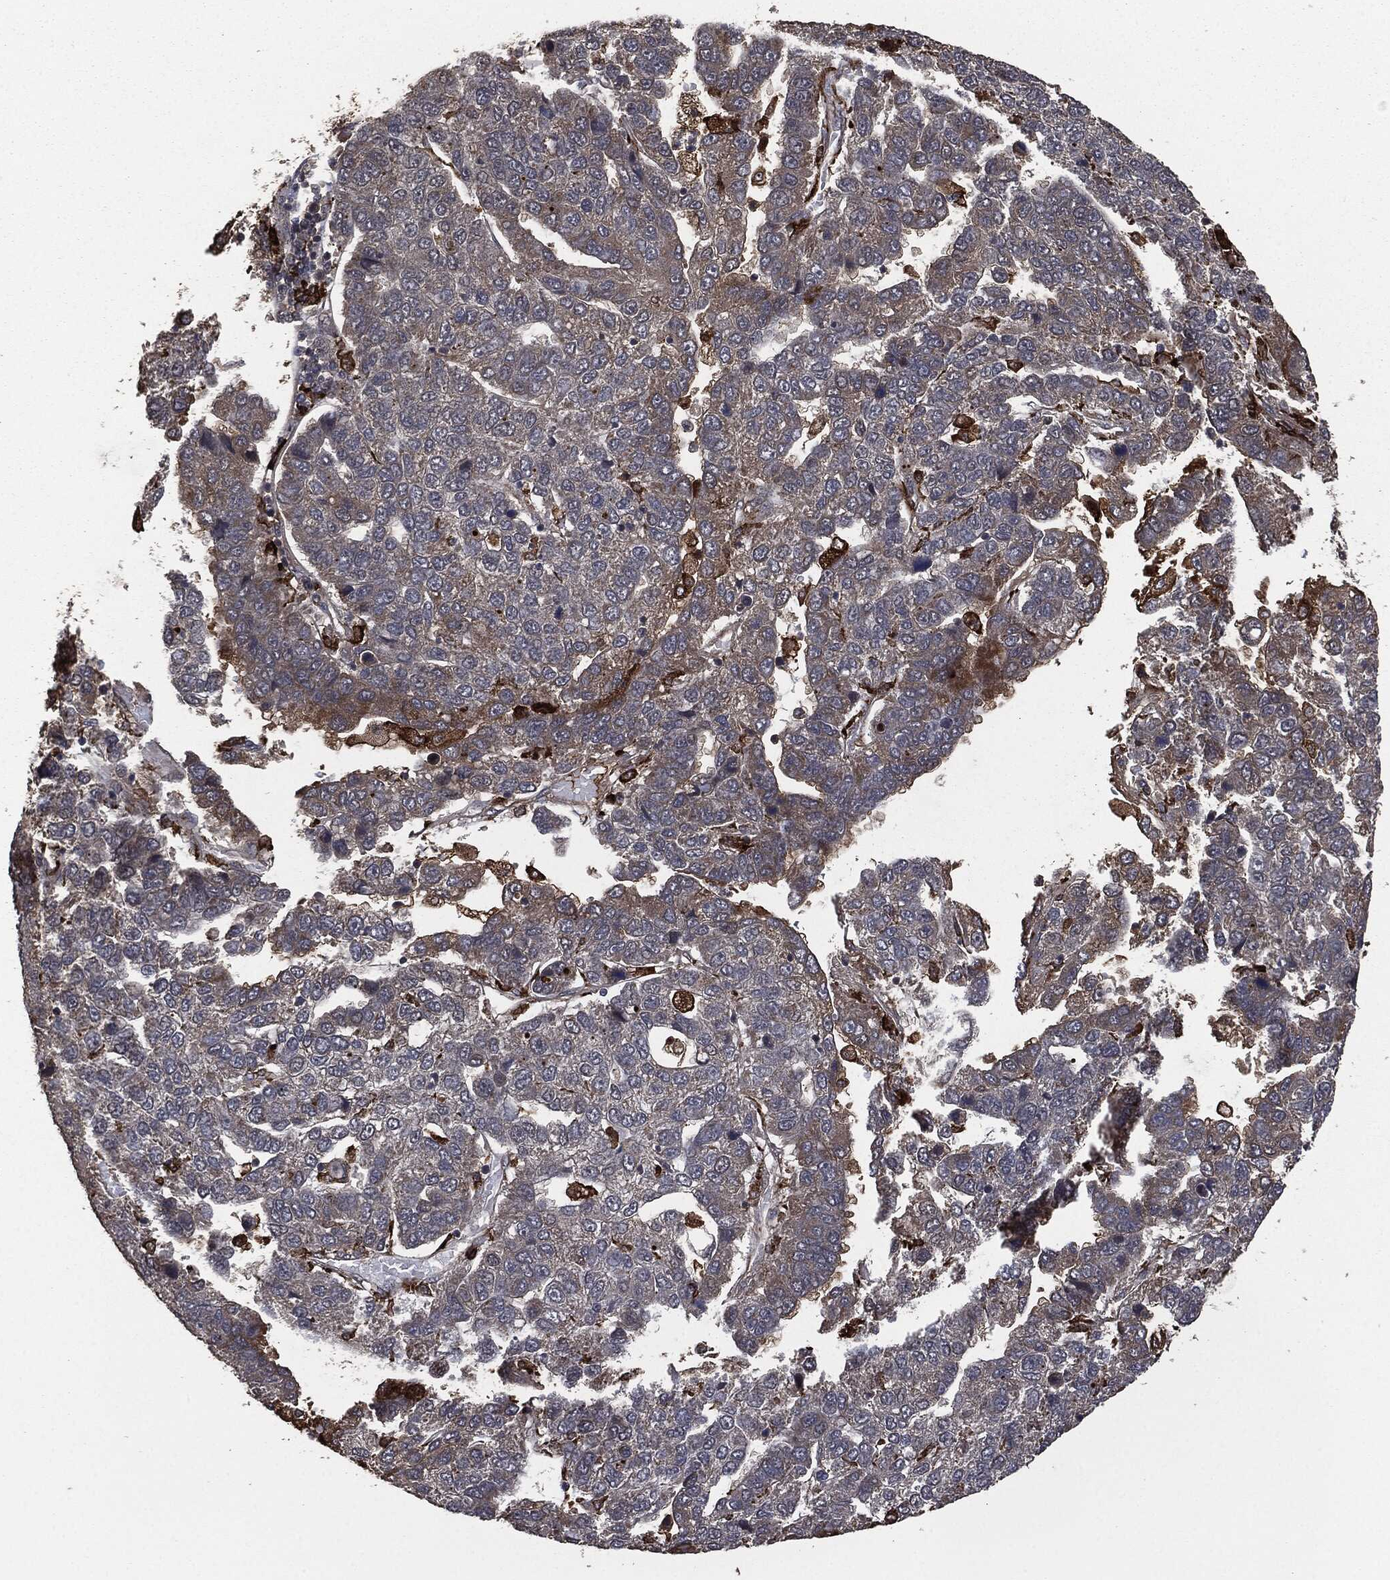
{"staining": {"intensity": "moderate", "quantity": "<25%", "location": "cytoplasmic/membranous"}, "tissue": "pancreatic cancer", "cell_type": "Tumor cells", "image_type": "cancer", "snomed": [{"axis": "morphology", "description": "Adenocarcinoma, NOS"}, {"axis": "topography", "description": "Pancreas"}], "caption": "Pancreatic cancer (adenocarcinoma) was stained to show a protein in brown. There is low levels of moderate cytoplasmic/membranous positivity in approximately <25% of tumor cells.", "gene": "CRABP2", "patient": {"sex": "female", "age": 61}}